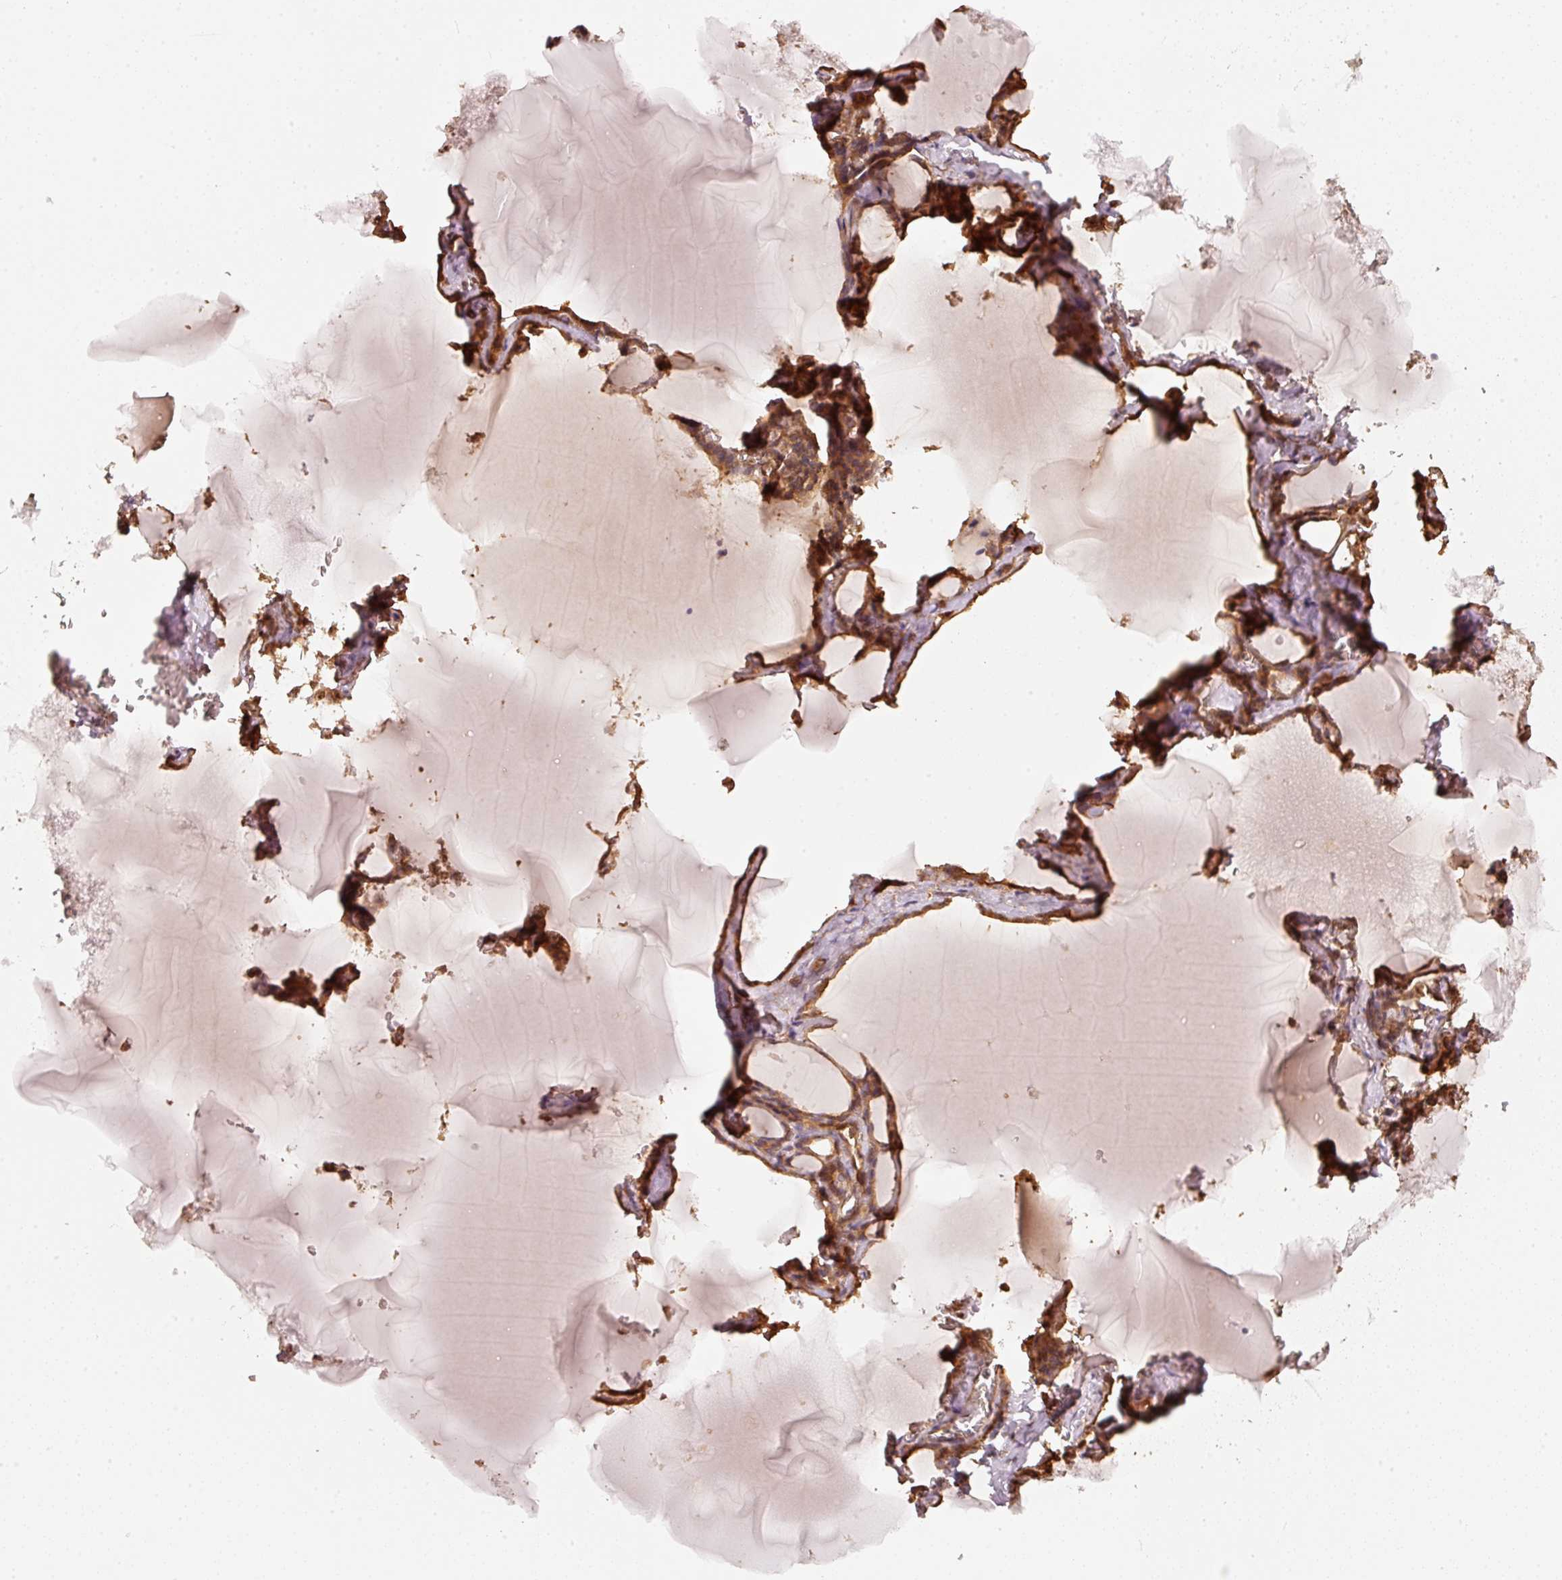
{"staining": {"intensity": "strong", "quantity": ">75%", "location": "cytoplasmic/membranous"}, "tissue": "thyroid gland", "cell_type": "Glandular cells", "image_type": "normal", "snomed": [{"axis": "morphology", "description": "Normal tissue, NOS"}, {"axis": "topography", "description": "Thyroid gland"}], "caption": "Thyroid gland stained with a brown dye demonstrates strong cytoplasmic/membranous positive positivity in approximately >75% of glandular cells.", "gene": "STAU1", "patient": {"sex": "female", "age": 49}}